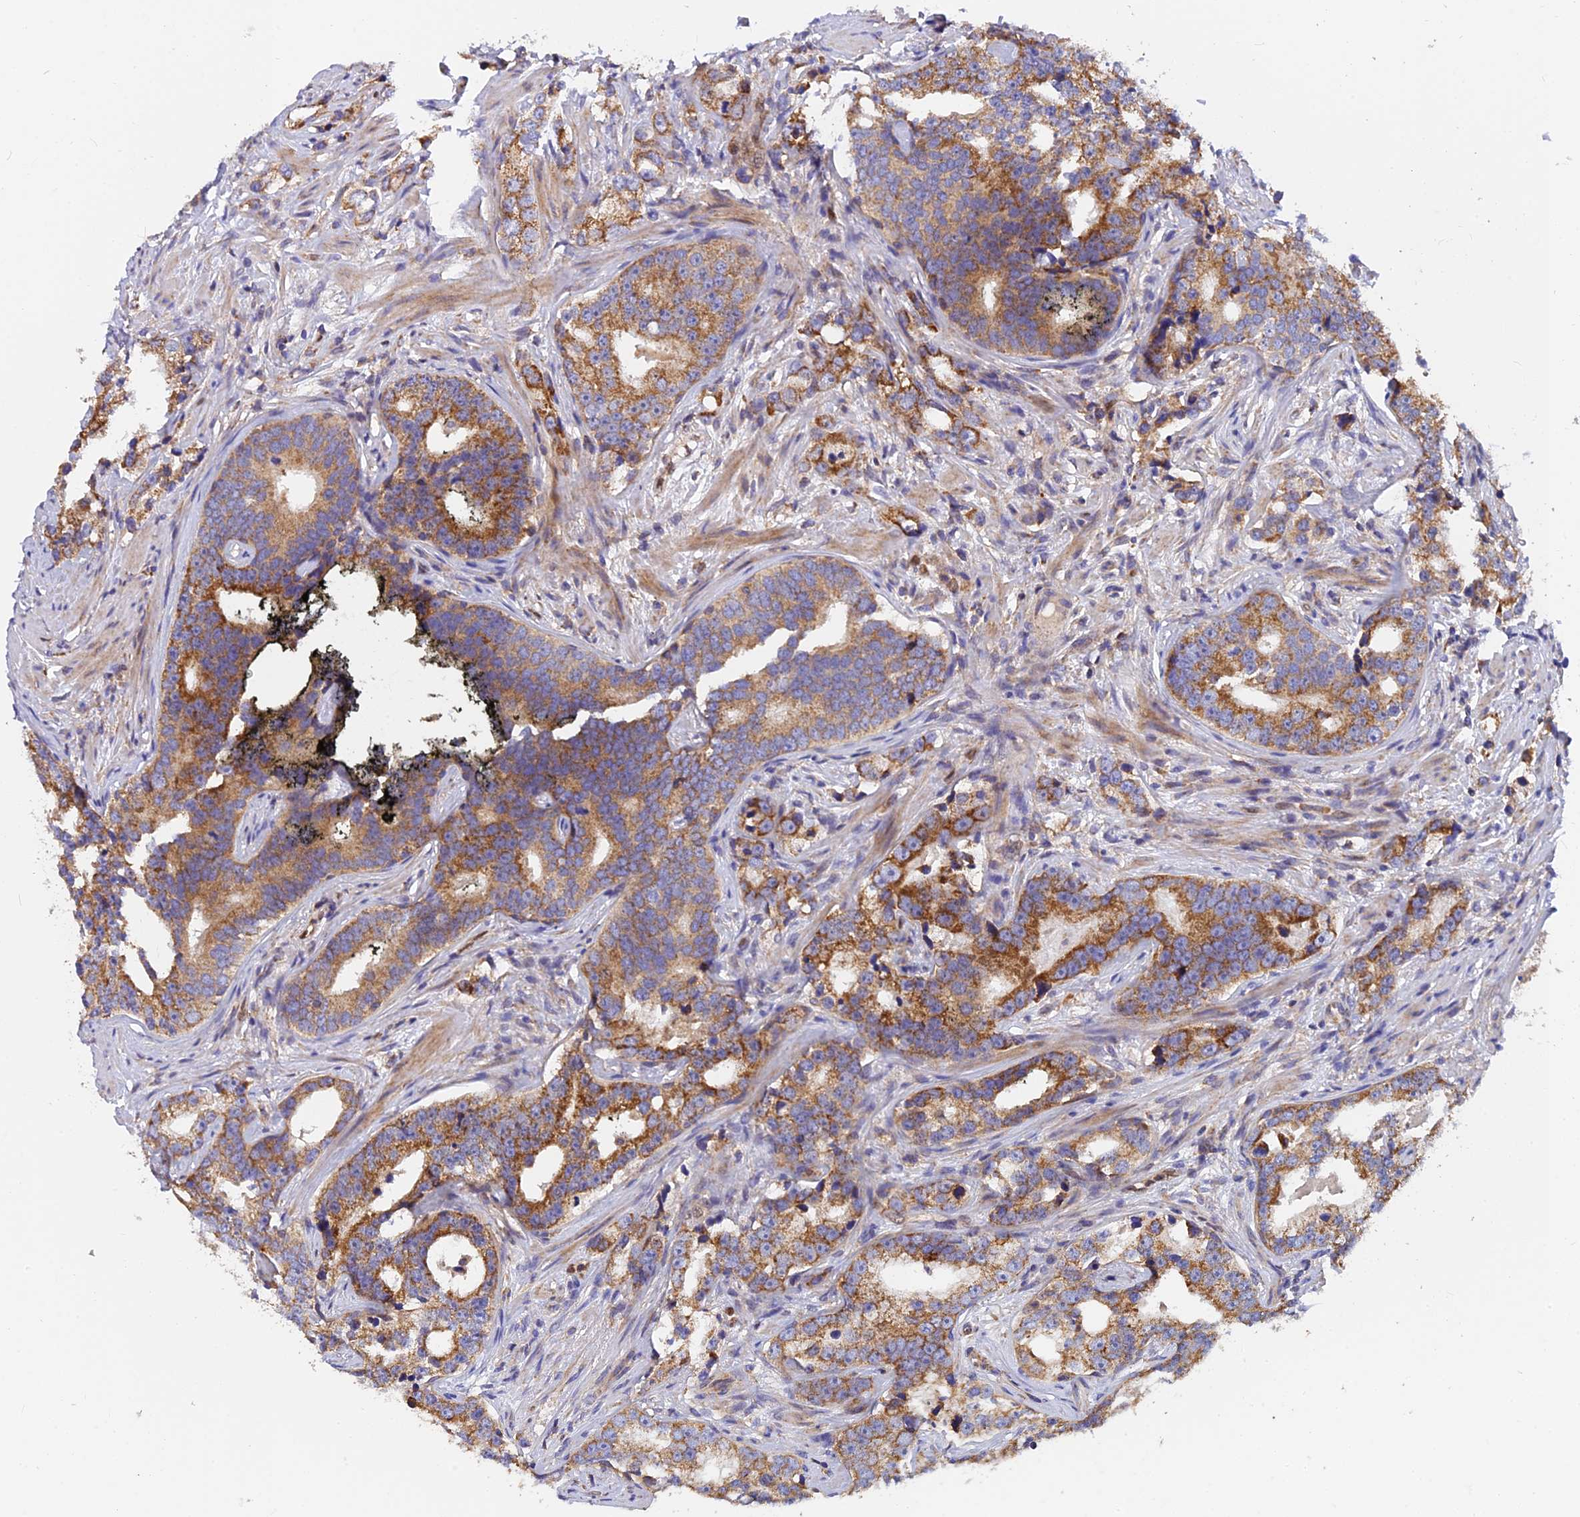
{"staining": {"intensity": "moderate", "quantity": ">75%", "location": "cytoplasmic/membranous"}, "tissue": "prostate cancer", "cell_type": "Tumor cells", "image_type": "cancer", "snomed": [{"axis": "morphology", "description": "Adenocarcinoma, High grade"}, {"axis": "topography", "description": "Prostate"}], "caption": "Prostate adenocarcinoma (high-grade) stained for a protein shows moderate cytoplasmic/membranous positivity in tumor cells.", "gene": "PODNL1", "patient": {"sex": "male", "age": 62}}